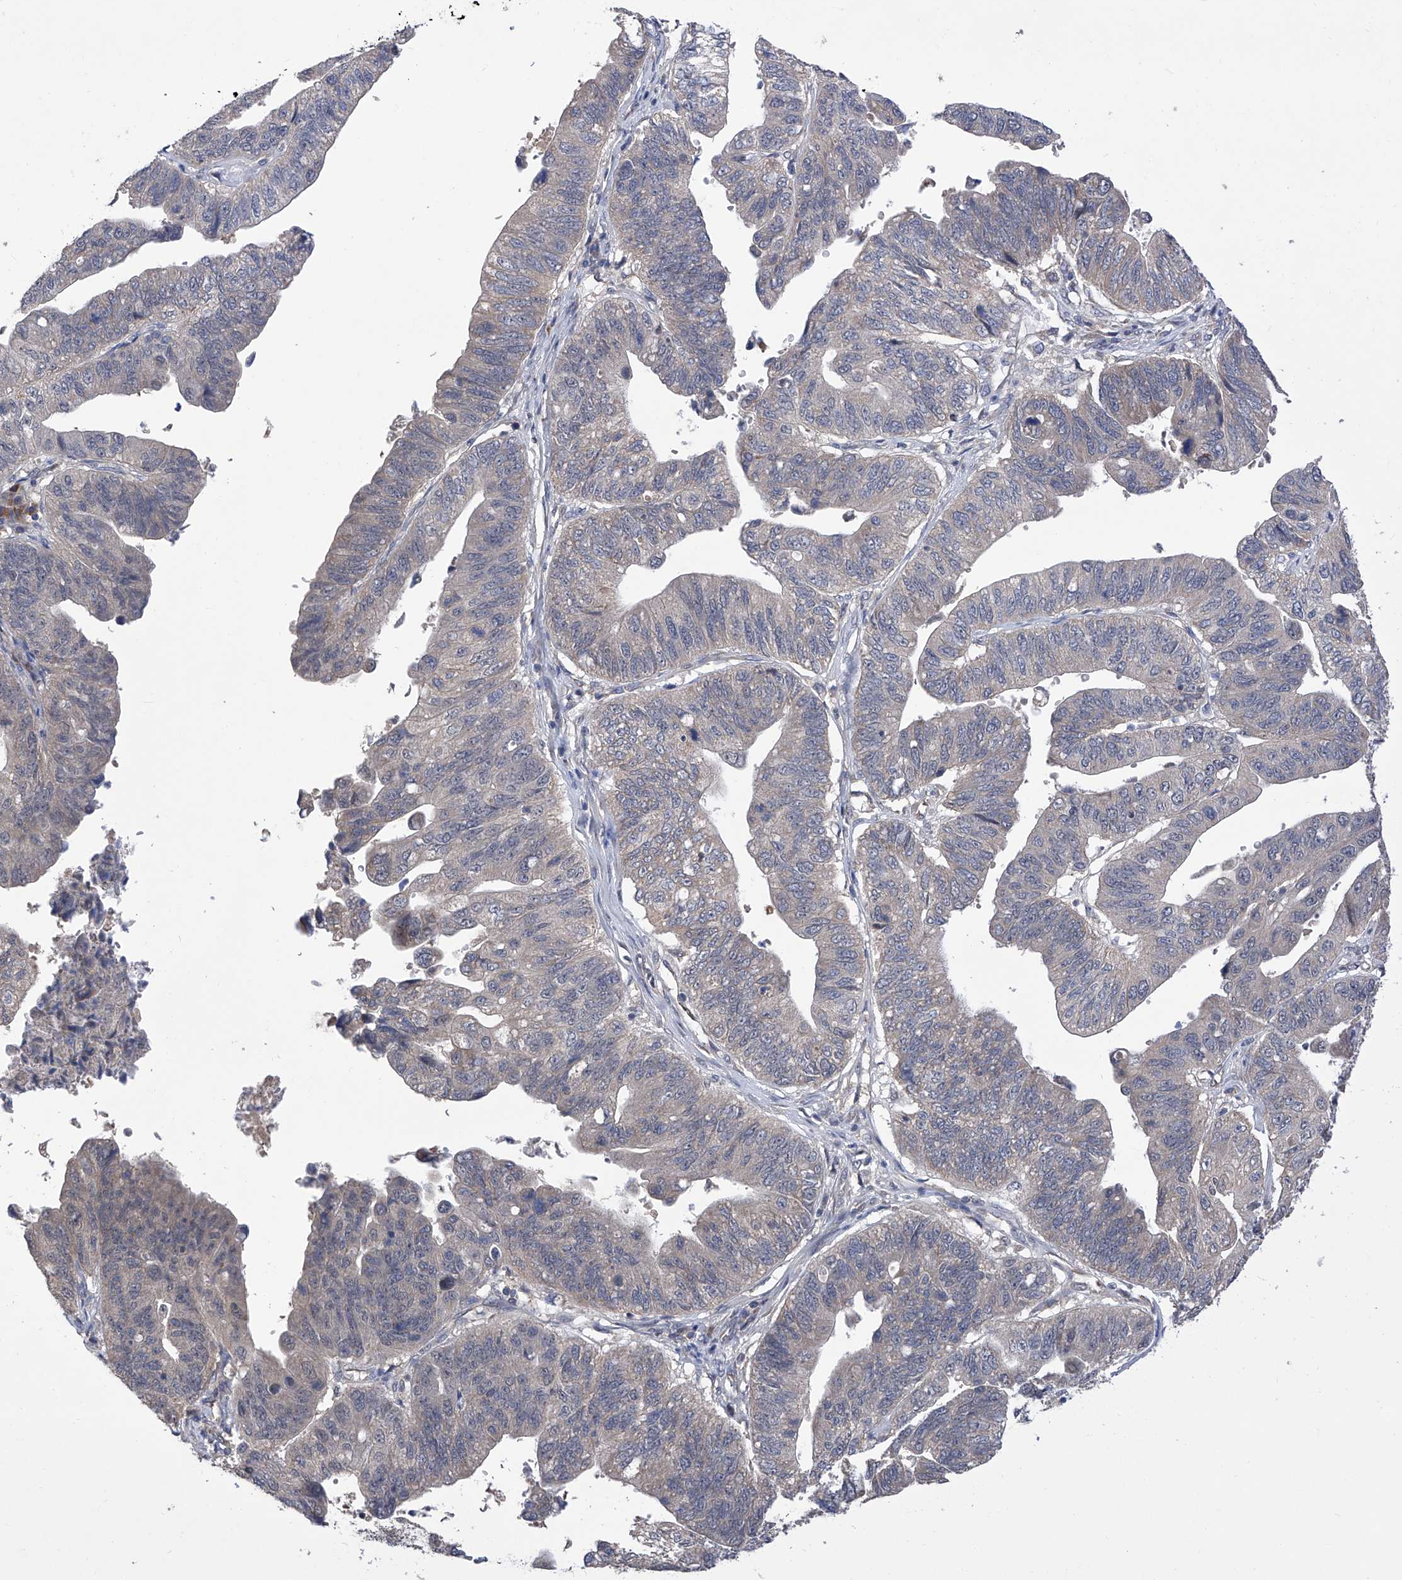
{"staining": {"intensity": "negative", "quantity": "none", "location": "none"}, "tissue": "stomach cancer", "cell_type": "Tumor cells", "image_type": "cancer", "snomed": [{"axis": "morphology", "description": "Adenocarcinoma, NOS"}, {"axis": "topography", "description": "Stomach"}], "caption": "Adenocarcinoma (stomach) was stained to show a protein in brown. There is no significant expression in tumor cells.", "gene": "USP45", "patient": {"sex": "male", "age": 59}}